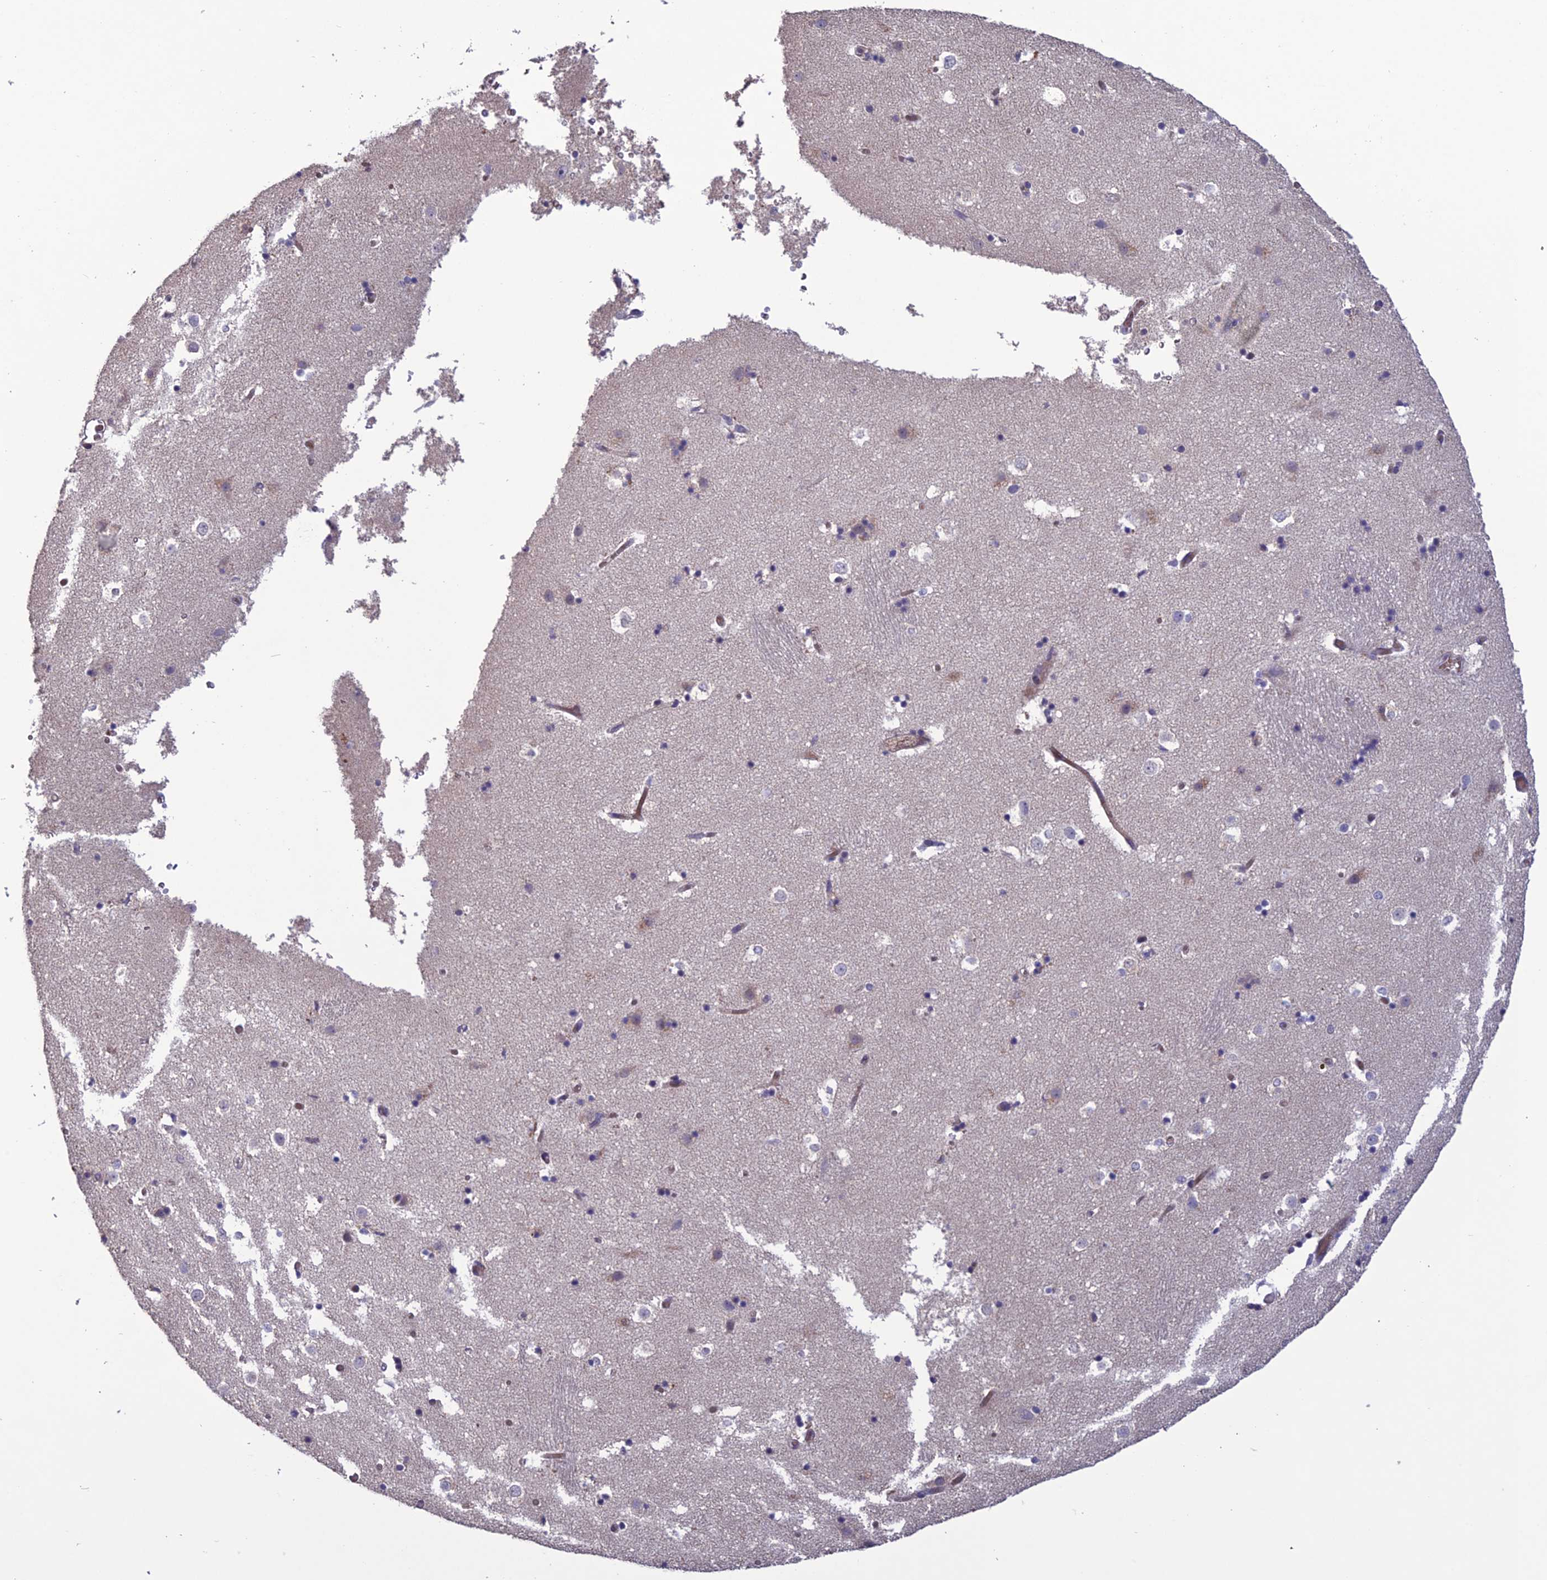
{"staining": {"intensity": "weak", "quantity": "<25%", "location": "cytoplasmic/membranous"}, "tissue": "caudate", "cell_type": "Glial cells", "image_type": "normal", "snomed": [{"axis": "morphology", "description": "Normal tissue, NOS"}, {"axis": "topography", "description": "Lateral ventricle wall"}], "caption": "The image shows no significant expression in glial cells of caudate. (Stains: DAB immunohistochemistry with hematoxylin counter stain, Microscopy: brightfield microscopy at high magnification).", "gene": "C2orf76", "patient": {"sex": "female", "age": 52}}